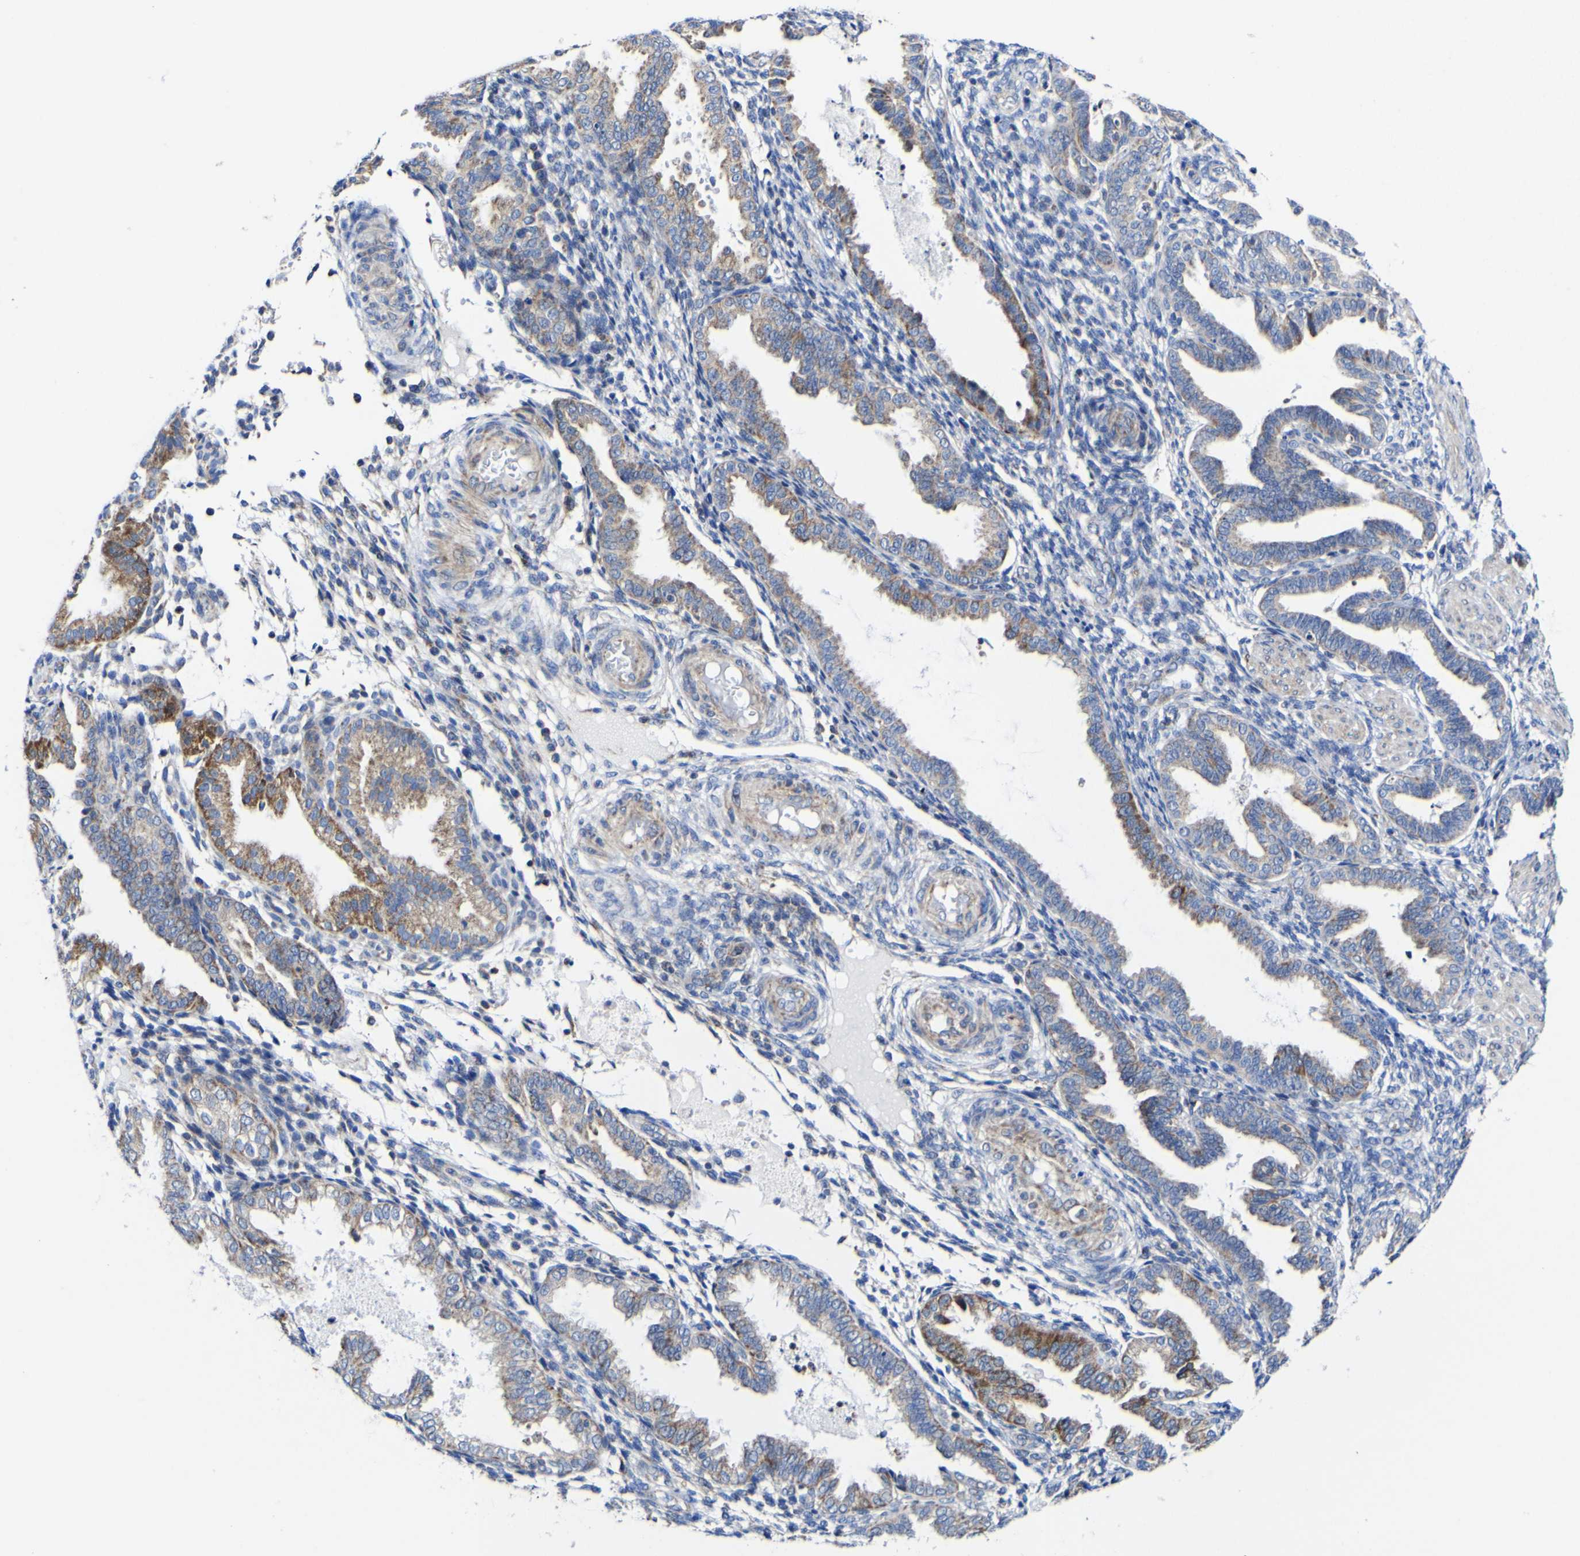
{"staining": {"intensity": "moderate", "quantity": "25%-75%", "location": "cytoplasmic/membranous"}, "tissue": "endometrium", "cell_type": "Cells in endometrial stroma", "image_type": "normal", "snomed": [{"axis": "morphology", "description": "Normal tissue, NOS"}, {"axis": "topography", "description": "Endometrium"}], "caption": "Benign endometrium exhibits moderate cytoplasmic/membranous expression in approximately 25%-75% of cells in endometrial stroma (brown staining indicates protein expression, while blue staining denotes nuclei)..", "gene": "CCDC90B", "patient": {"sex": "female", "age": 33}}